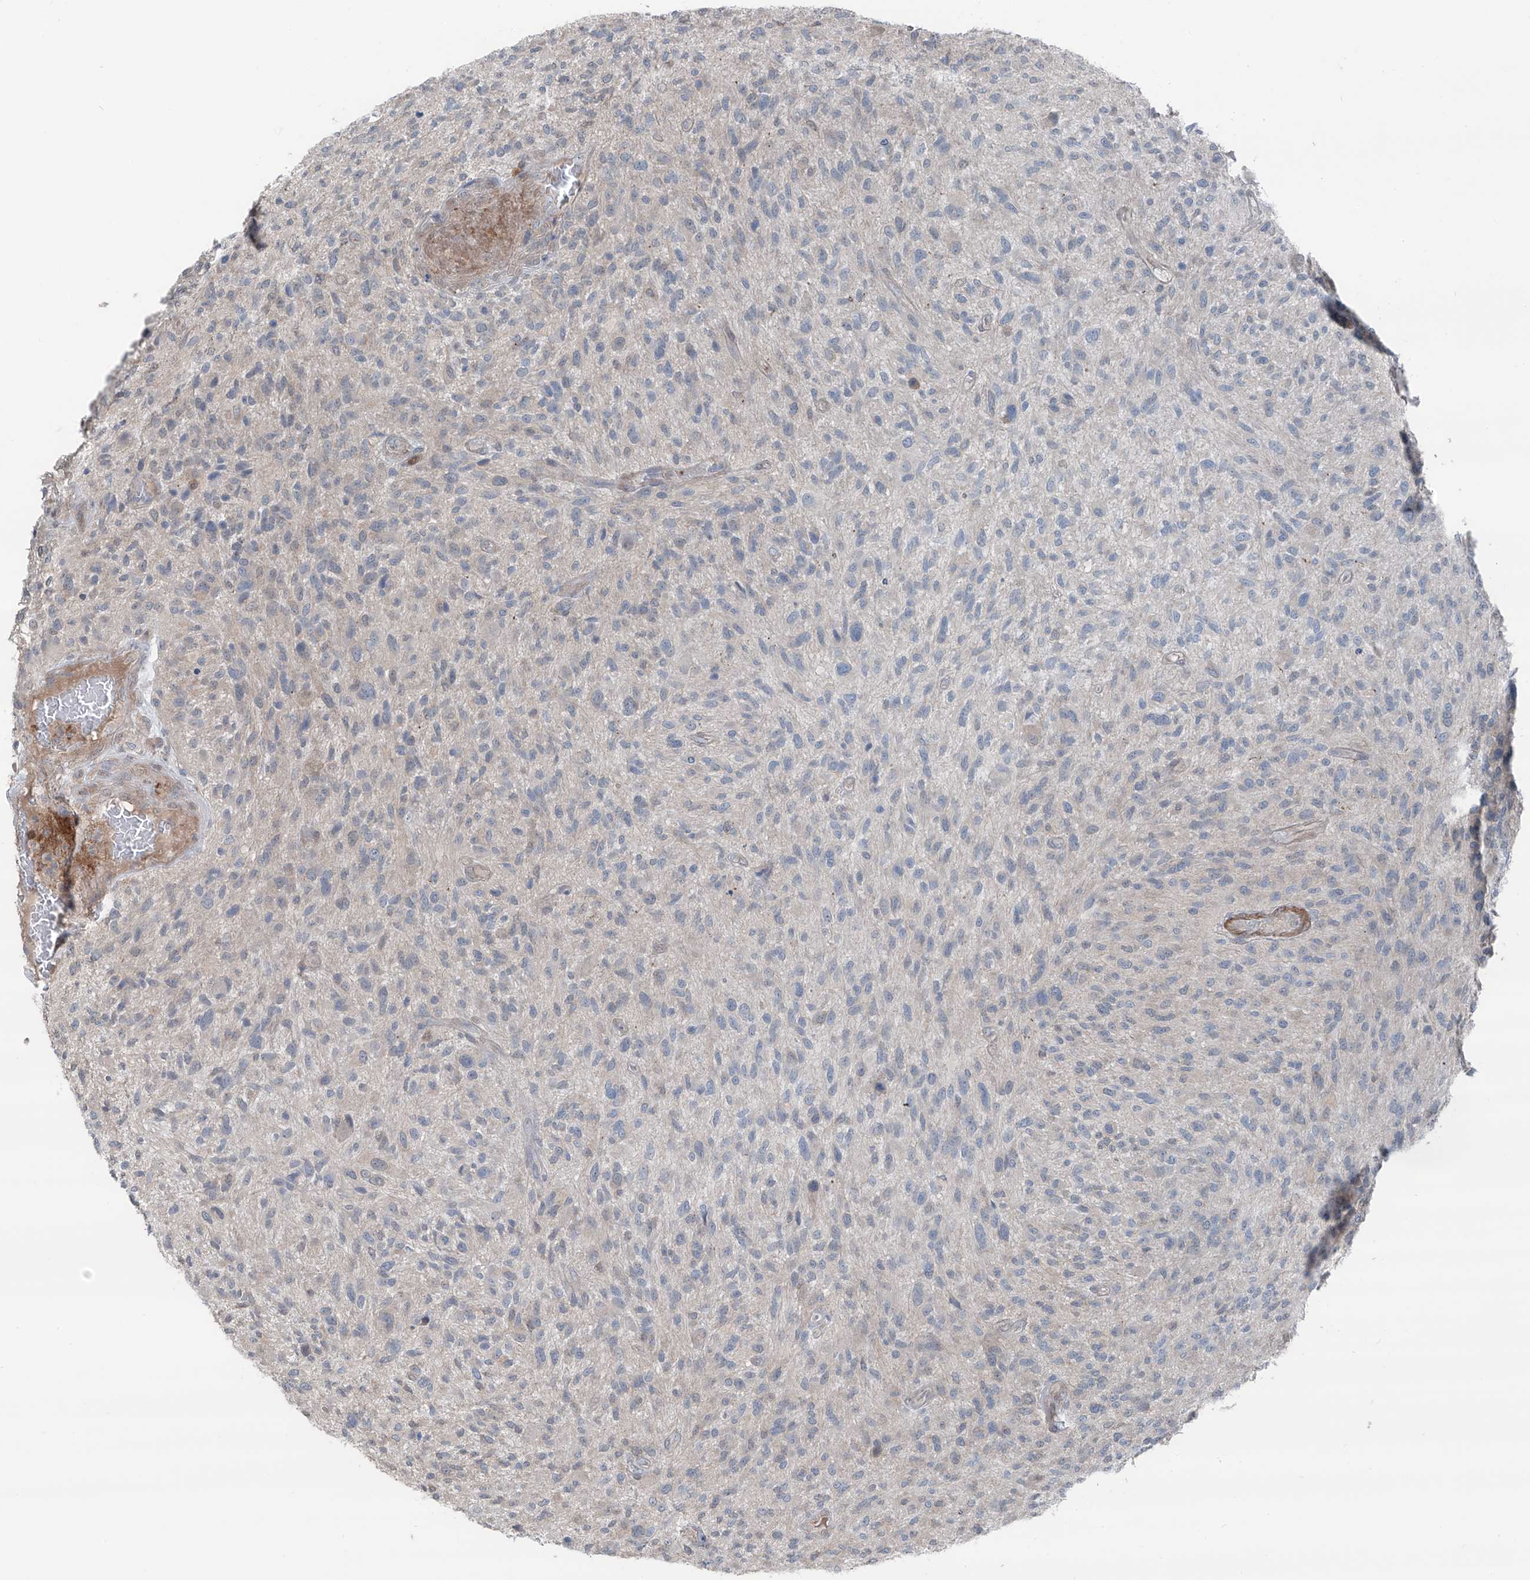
{"staining": {"intensity": "negative", "quantity": "none", "location": "none"}, "tissue": "glioma", "cell_type": "Tumor cells", "image_type": "cancer", "snomed": [{"axis": "morphology", "description": "Glioma, malignant, High grade"}, {"axis": "topography", "description": "Brain"}], "caption": "Immunohistochemistry of high-grade glioma (malignant) reveals no staining in tumor cells.", "gene": "HSPB11", "patient": {"sex": "male", "age": 47}}